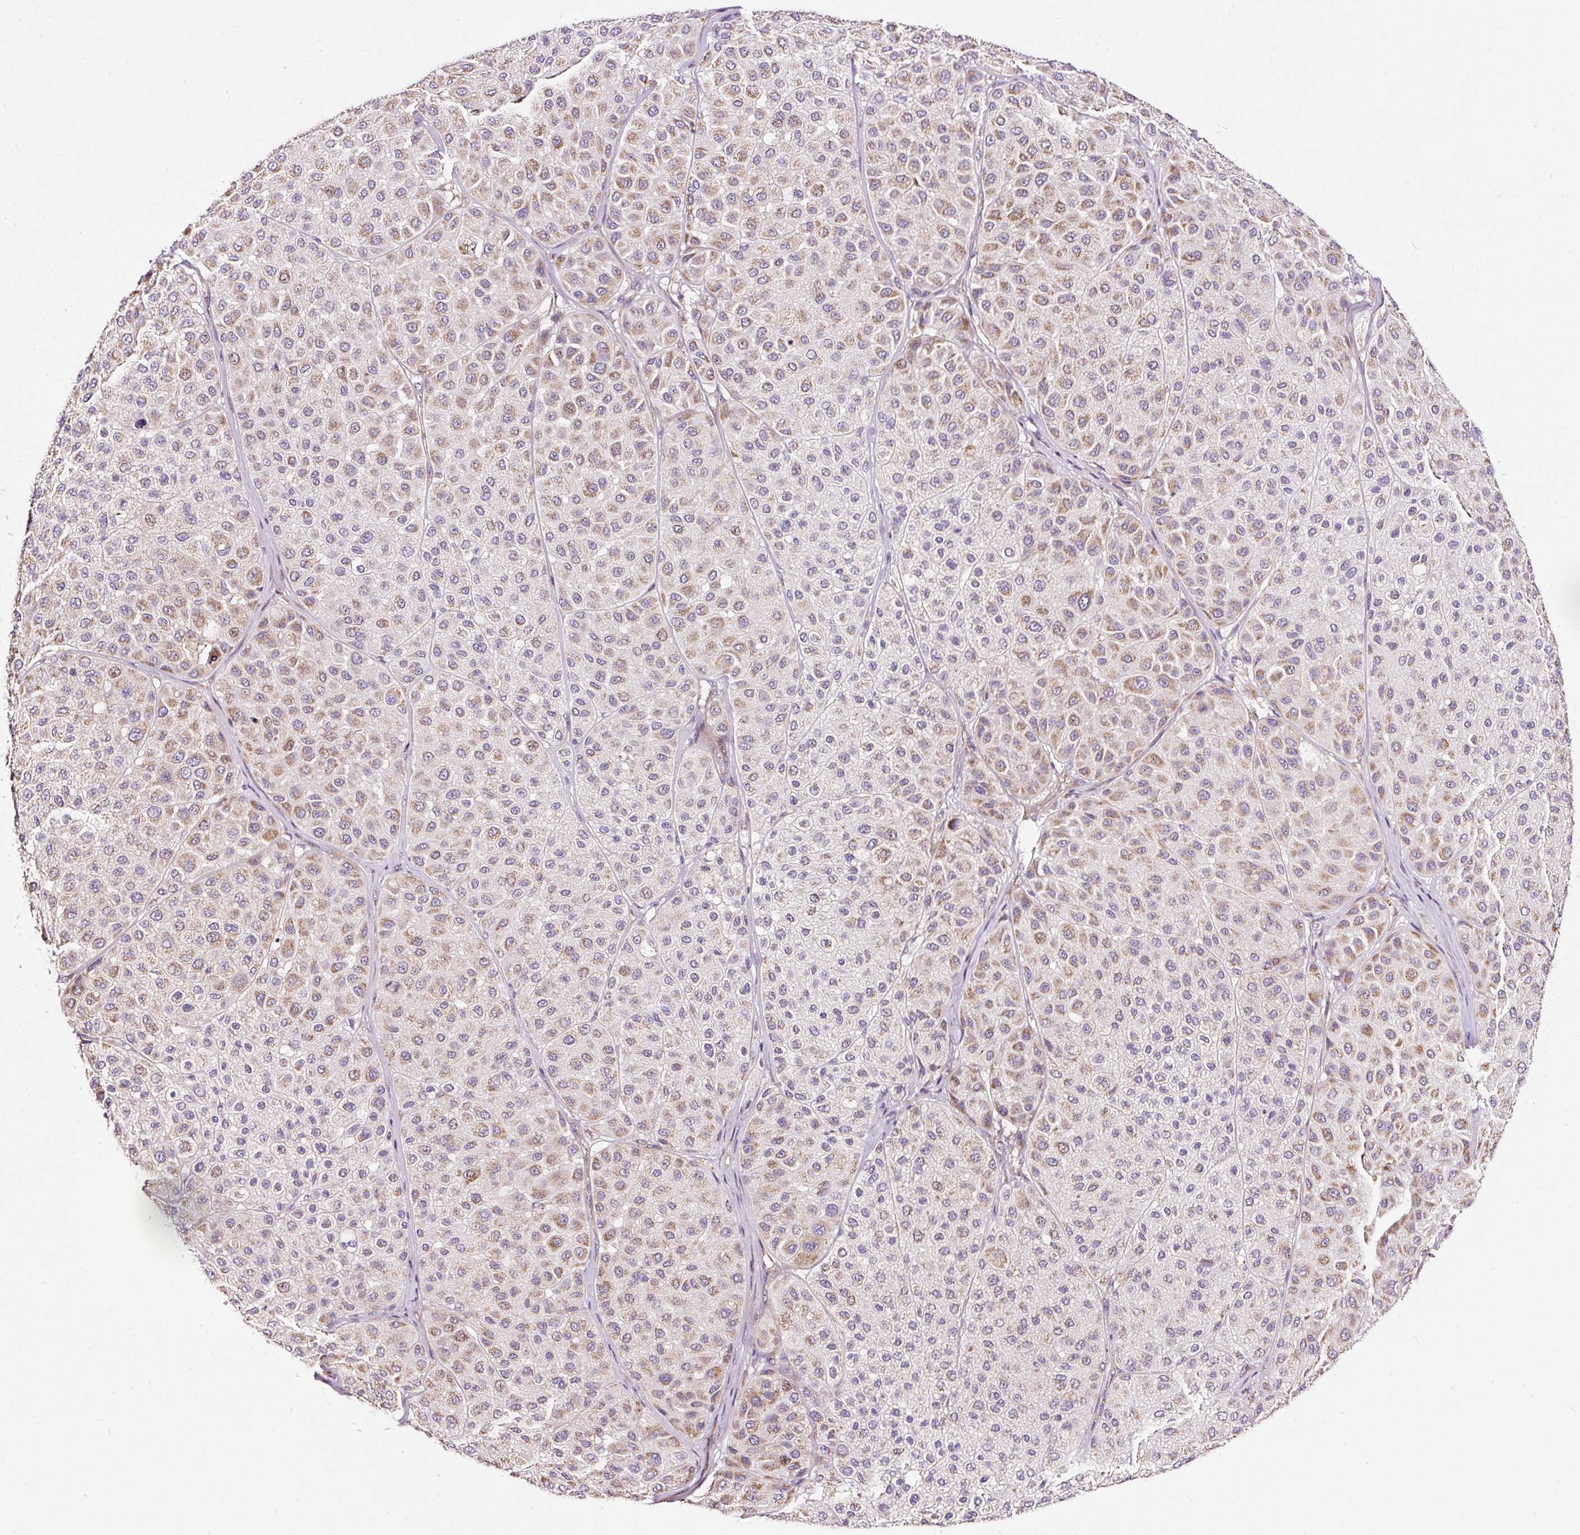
{"staining": {"intensity": "moderate", "quantity": "25%-75%", "location": "cytoplasmic/membranous"}, "tissue": "melanoma", "cell_type": "Tumor cells", "image_type": "cancer", "snomed": [{"axis": "morphology", "description": "Malignant melanoma, Metastatic site"}, {"axis": "topography", "description": "Smooth muscle"}], "caption": "Tumor cells exhibit moderate cytoplasmic/membranous positivity in about 25%-75% of cells in malignant melanoma (metastatic site). (Brightfield microscopy of DAB IHC at high magnification).", "gene": "BOLA3", "patient": {"sex": "male", "age": 41}}